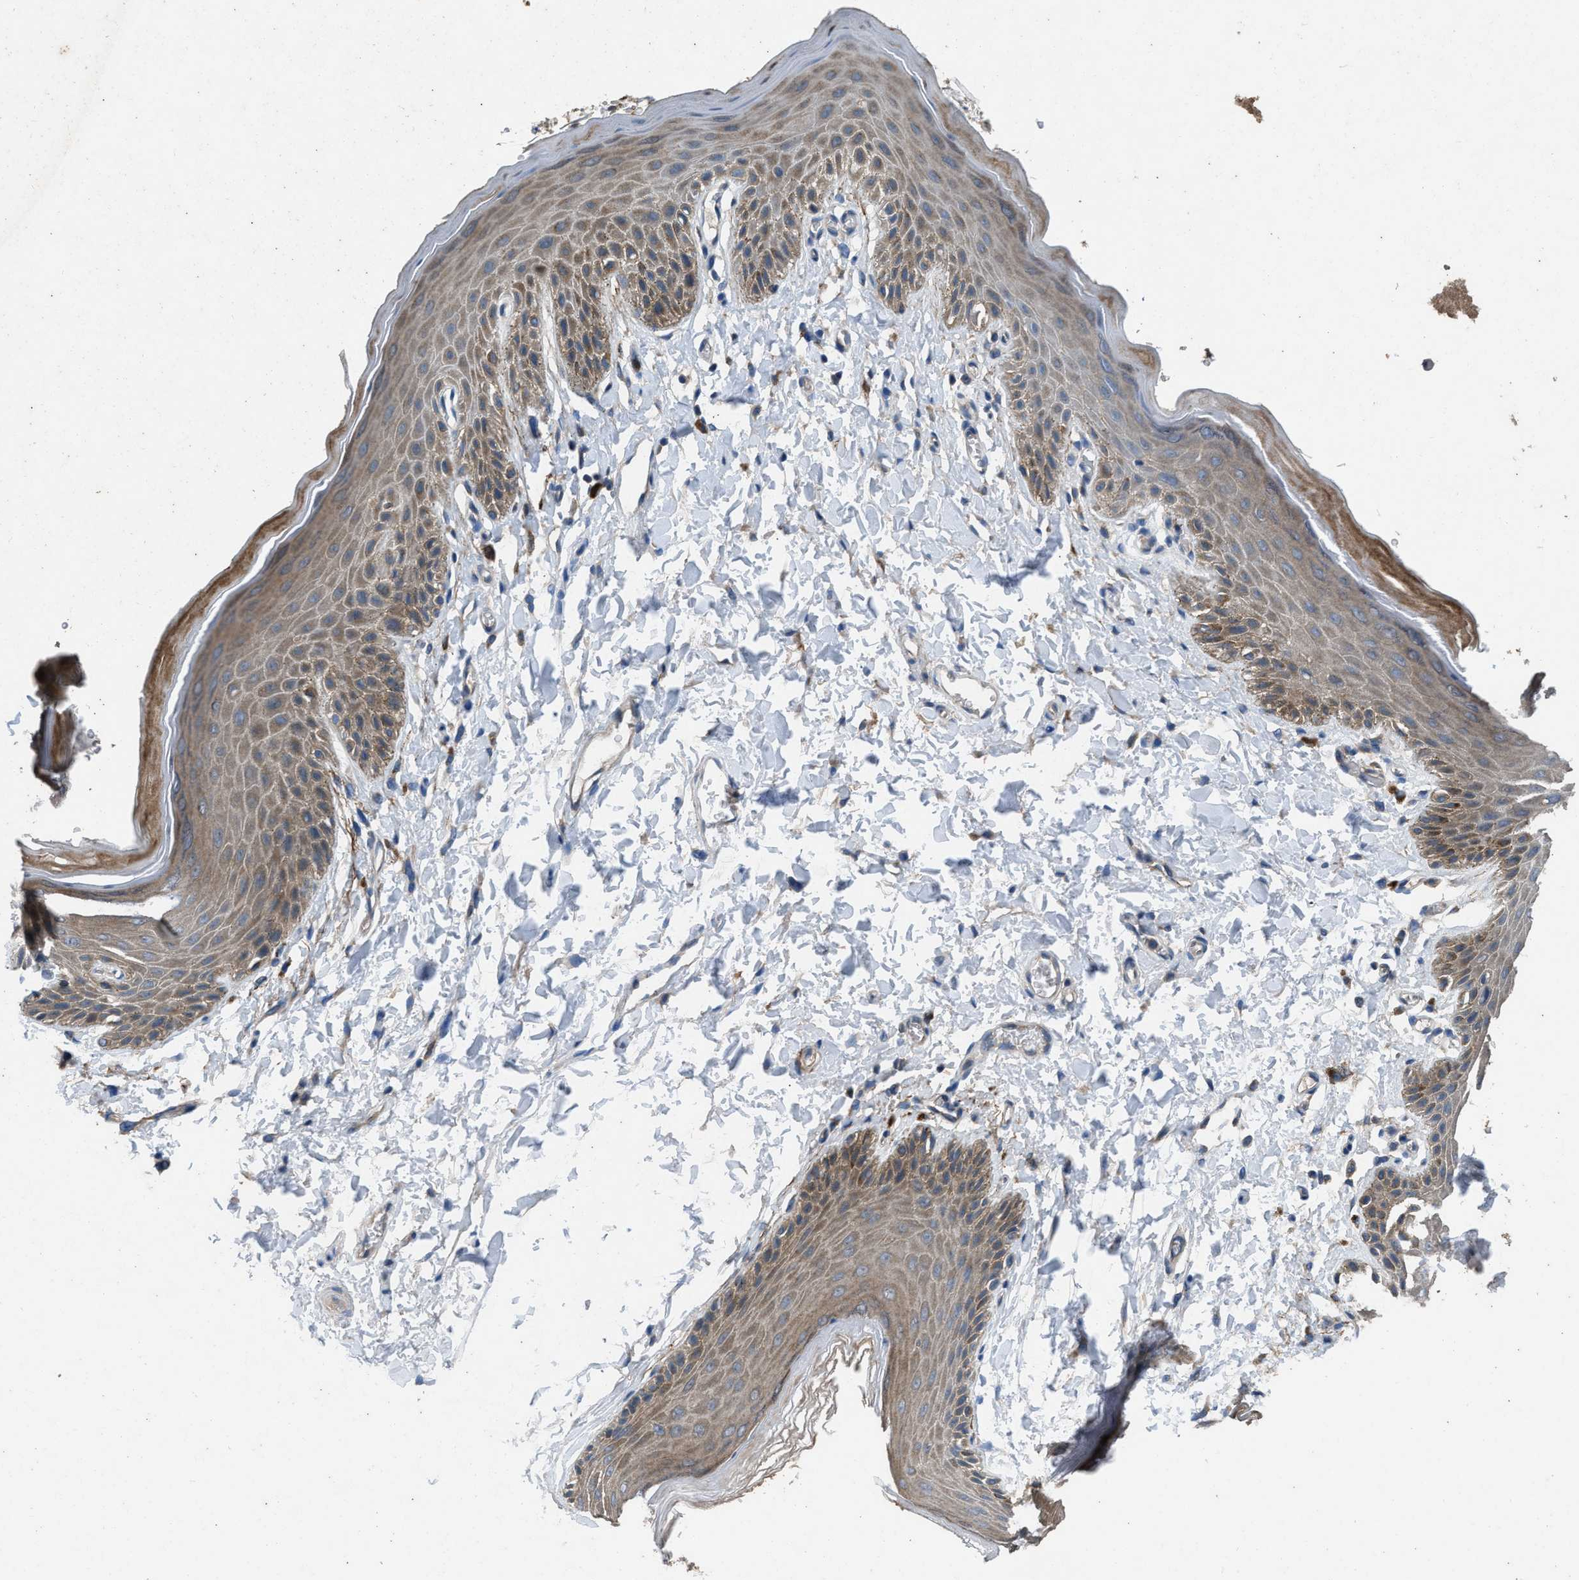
{"staining": {"intensity": "moderate", "quantity": "25%-75%", "location": "cytoplasmic/membranous"}, "tissue": "skin", "cell_type": "Epidermal cells", "image_type": "normal", "snomed": [{"axis": "morphology", "description": "Normal tissue, NOS"}, {"axis": "topography", "description": "Anal"}], "caption": "Immunohistochemistry (DAB (3,3'-diaminobenzidine)) staining of normal skin shows moderate cytoplasmic/membranous protein positivity in about 25%-75% of epidermal cells.", "gene": "USP25", "patient": {"sex": "male", "age": 44}}